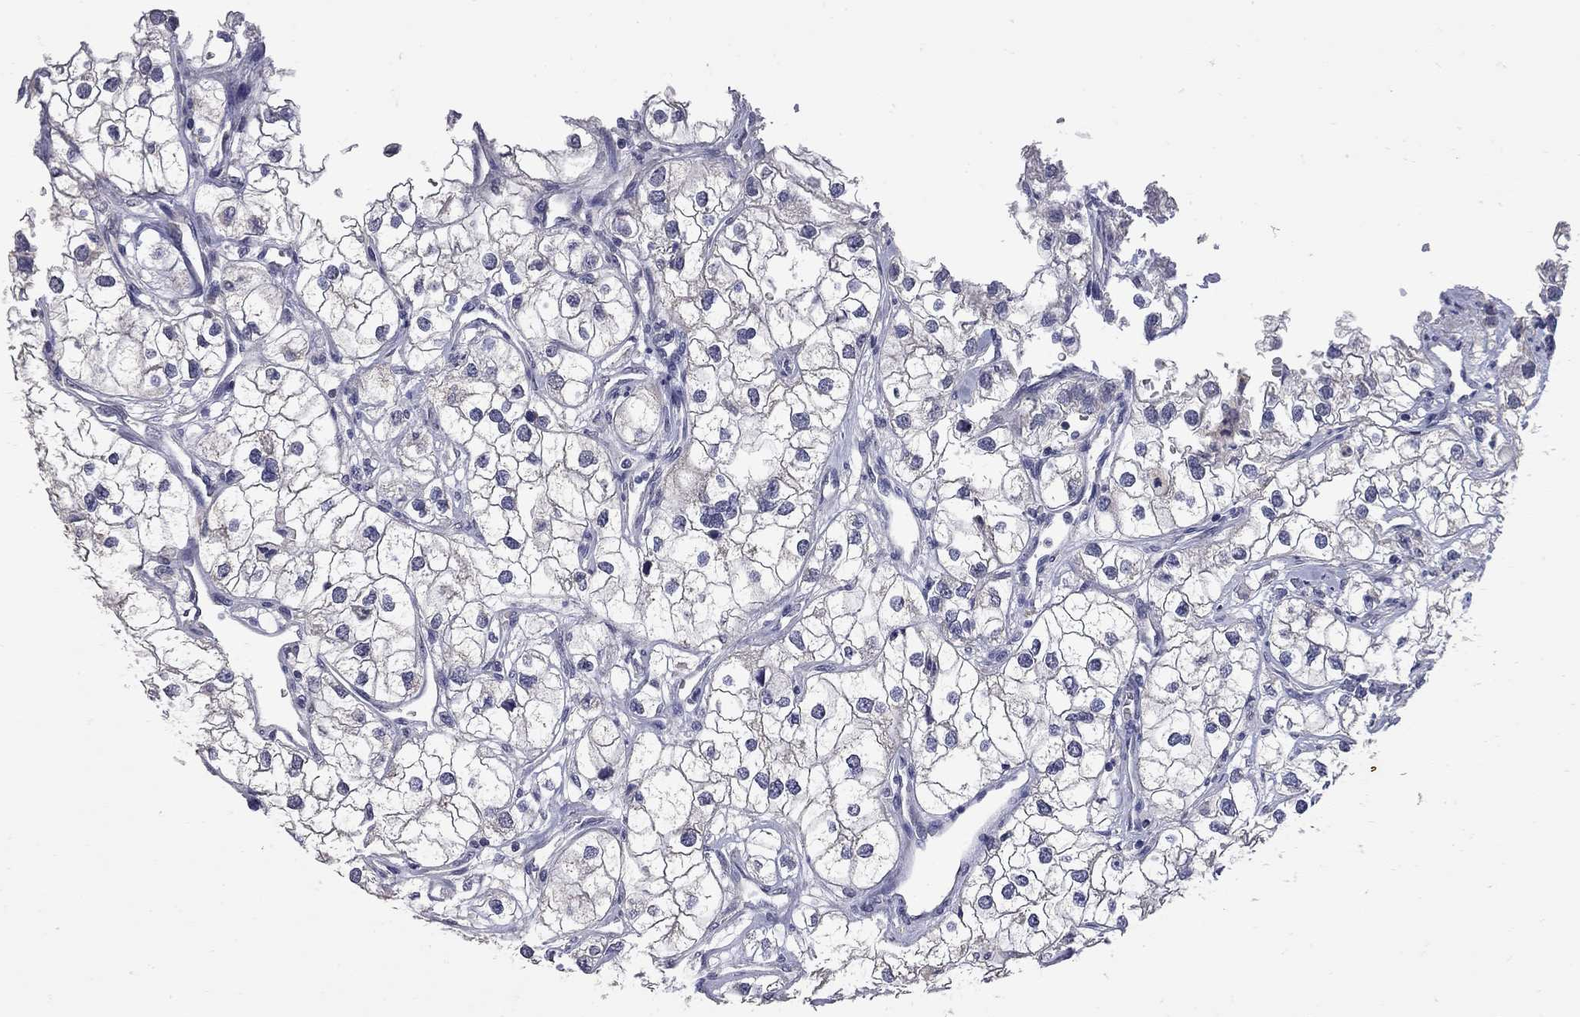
{"staining": {"intensity": "negative", "quantity": "none", "location": "none"}, "tissue": "renal cancer", "cell_type": "Tumor cells", "image_type": "cancer", "snomed": [{"axis": "morphology", "description": "Adenocarcinoma, NOS"}, {"axis": "topography", "description": "Kidney"}], "caption": "Immunohistochemical staining of human adenocarcinoma (renal) reveals no significant positivity in tumor cells.", "gene": "NOS2", "patient": {"sex": "male", "age": 59}}